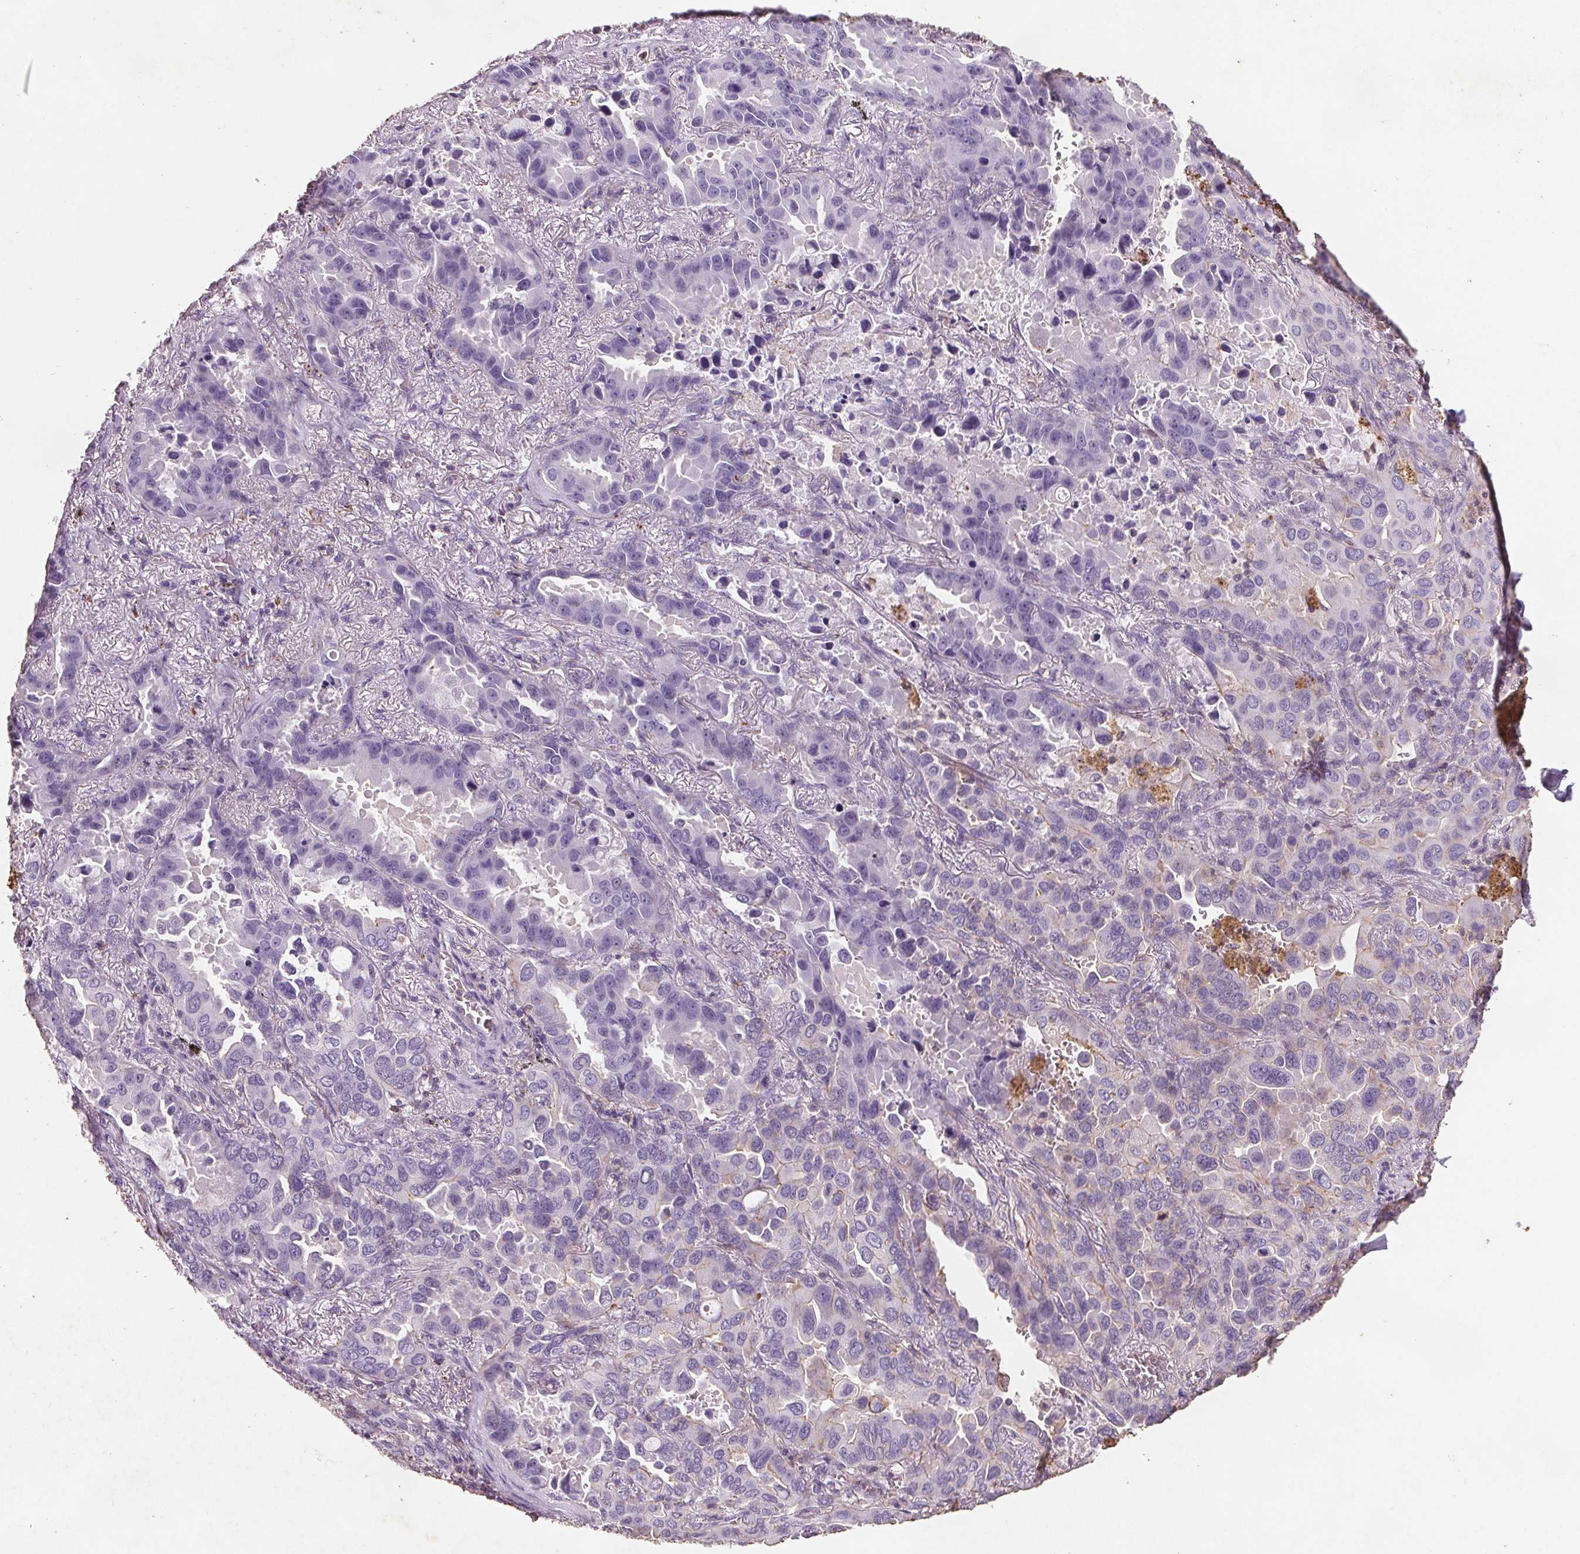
{"staining": {"intensity": "negative", "quantity": "none", "location": "none"}, "tissue": "lung cancer", "cell_type": "Tumor cells", "image_type": "cancer", "snomed": [{"axis": "morphology", "description": "Adenocarcinoma, NOS"}, {"axis": "topography", "description": "Lung"}], "caption": "Image shows no significant protein staining in tumor cells of adenocarcinoma (lung).", "gene": "C19orf84", "patient": {"sex": "male", "age": 64}}